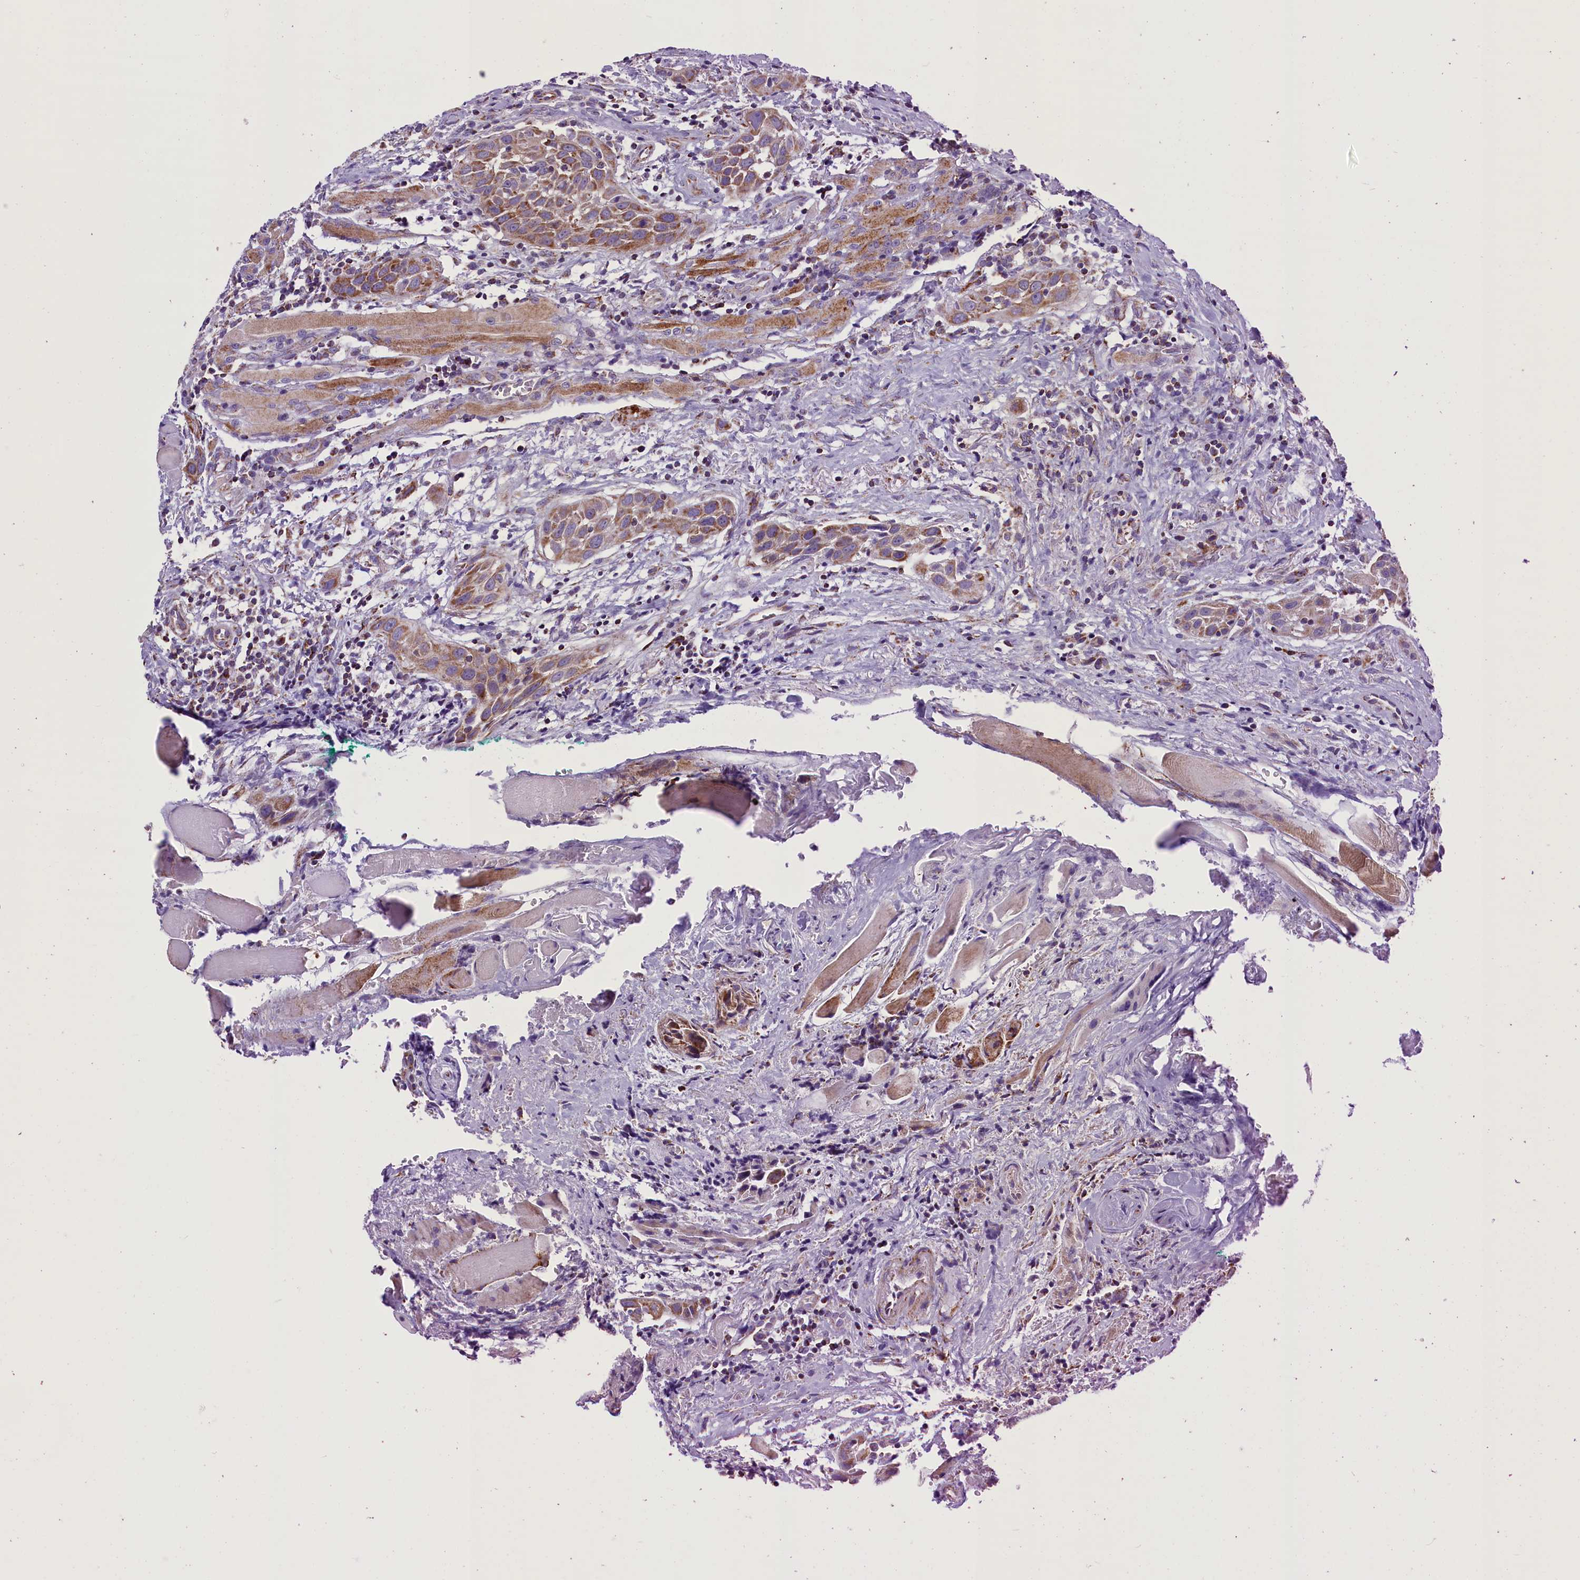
{"staining": {"intensity": "moderate", "quantity": ">75%", "location": "cytoplasmic/membranous"}, "tissue": "head and neck cancer", "cell_type": "Tumor cells", "image_type": "cancer", "snomed": [{"axis": "morphology", "description": "Squamous cell carcinoma, NOS"}, {"axis": "topography", "description": "Oral tissue"}, {"axis": "topography", "description": "Head-Neck"}], "caption": "A histopathology image of human head and neck squamous cell carcinoma stained for a protein displays moderate cytoplasmic/membranous brown staining in tumor cells. (DAB = brown stain, brightfield microscopy at high magnification).", "gene": "ICA1L", "patient": {"sex": "female", "age": 50}}